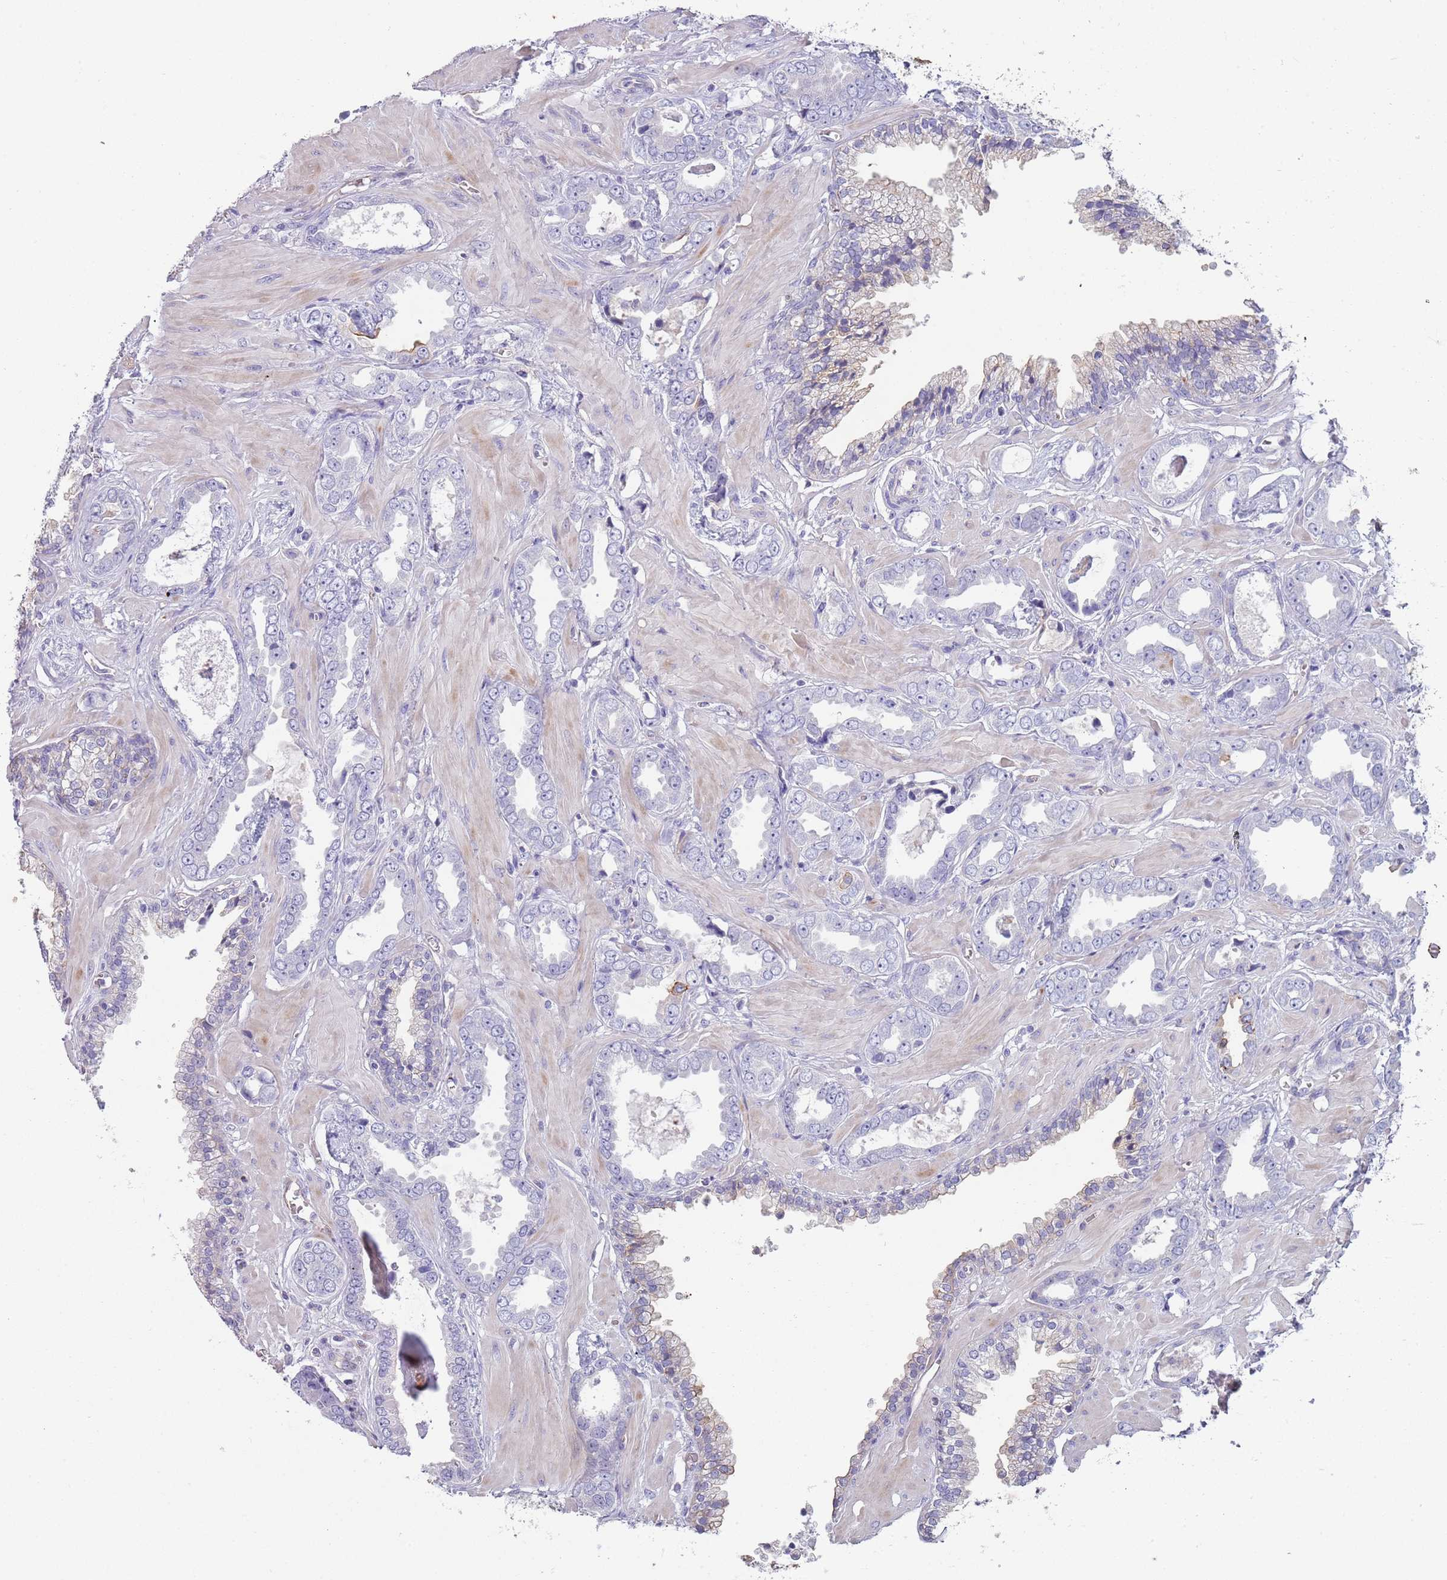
{"staining": {"intensity": "negative", "quantity": "none", "location": "none"}, "tissue": "prostate cancer", "cell_type": "Tumor cells", "image_type": "cancer", "snomed": [{"axis": "morphology", "description": "Adenocarcinoma, Low grade"}, {"axis": "topography", "description": "Prostate"}], "caption": "DAB (3,3'-diaminobenzidine) immunohistochemical staining of prostate cancer (adenocarcinoma (low-grade)) displays no significant positivity in tumor cells.", "gene": "NBPF3", "patient": {"sex": "male", "age": 60}}